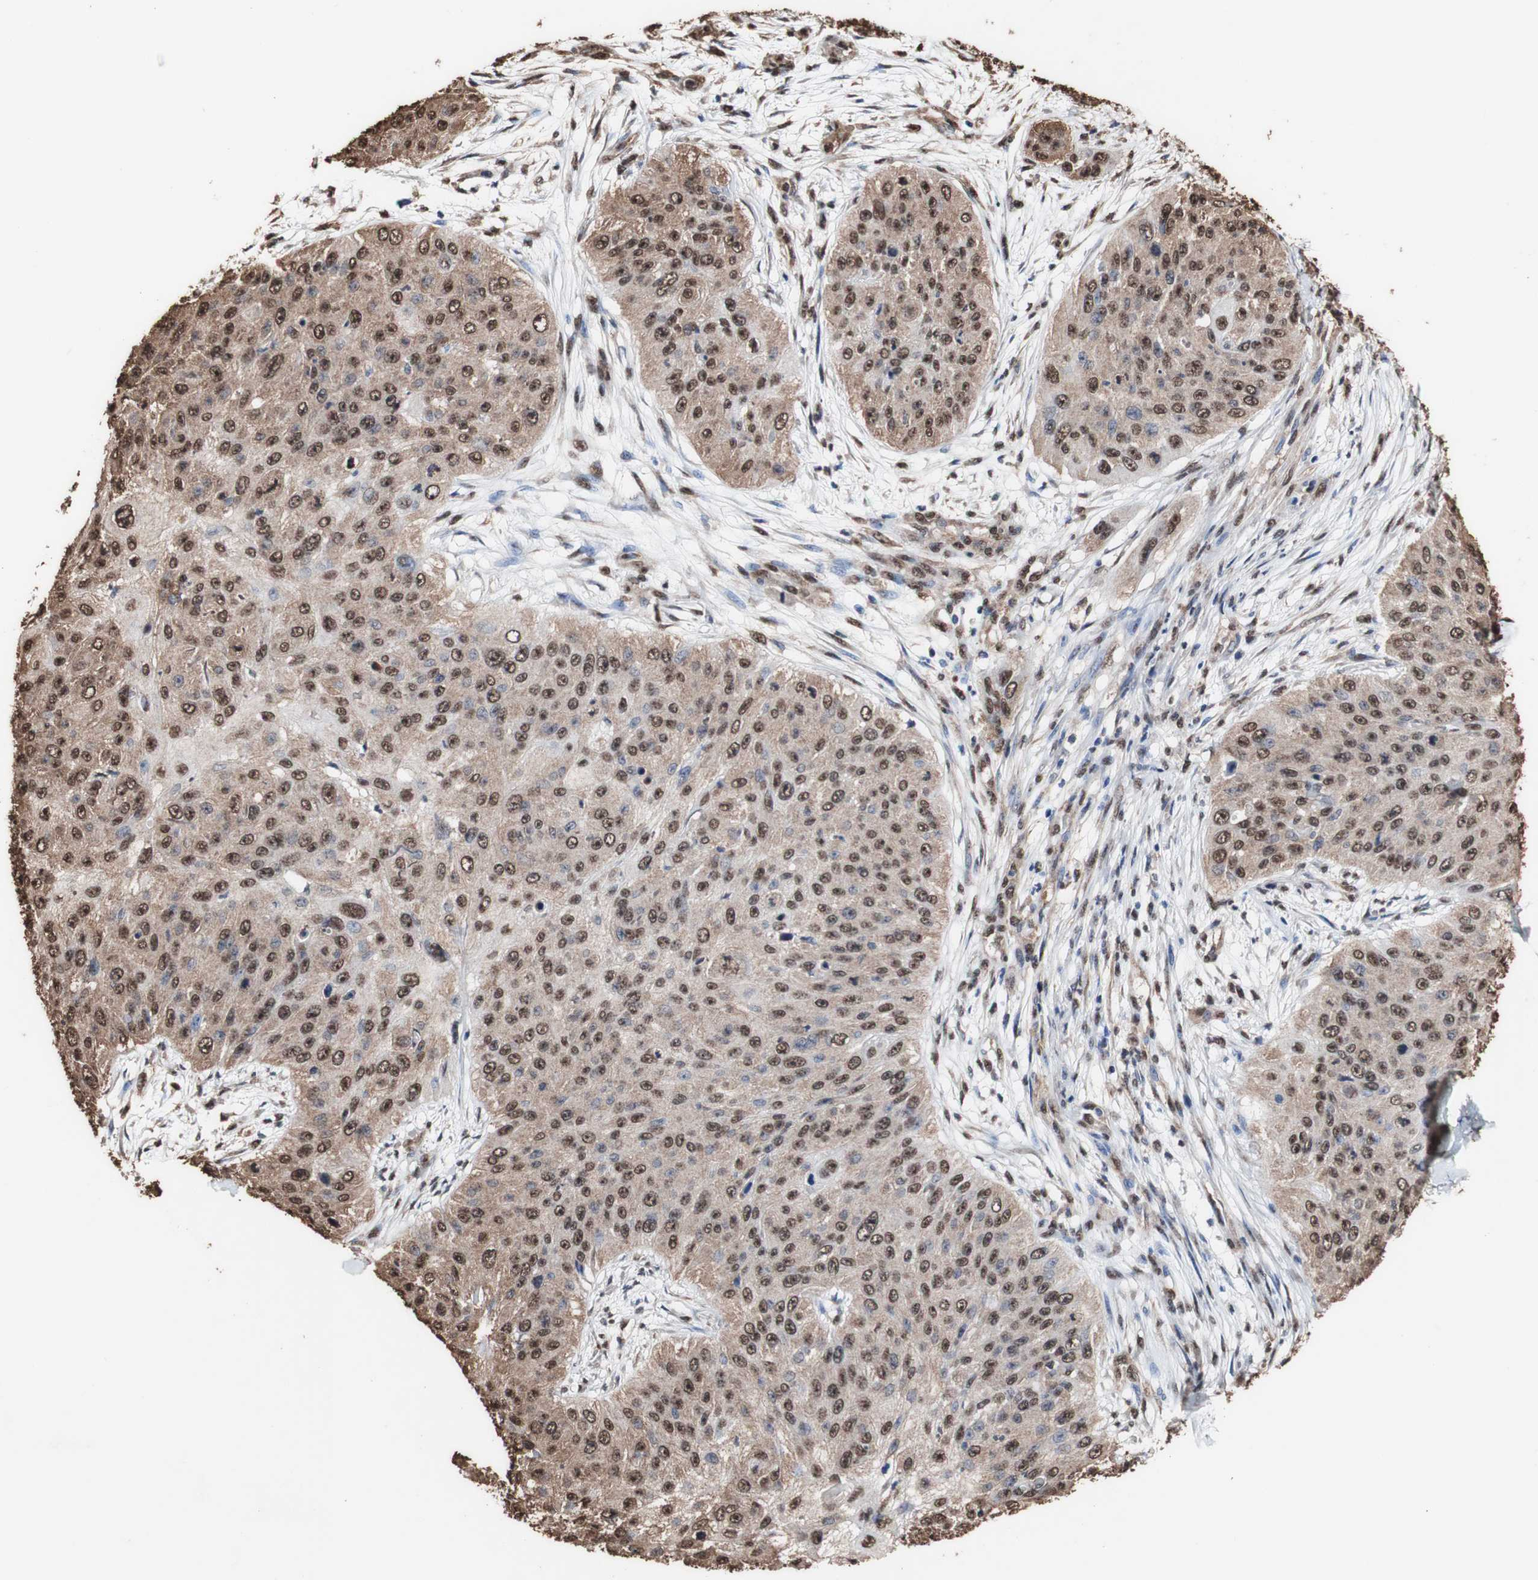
{"staining": {"intensity": "strong", "quantity": ">75%", "location": "cytoplasmic/membranous,nuclear"}, "tissue": "skin cancer", "cell_type": "Tumor cells", "image_type": "cancer", "snomed": [{"axis": "morphology", "description": "Squamous cell carcinoma, NOS"}, {"axis": "topography", "description": "Skin"}], "caption": "Protein staining of skin squamous cell carcinoma tissue shows strong cytoplasmic/membranous and nuclear expression in approximately >75% of tumor cells. (DAB (3,3'-diaminobenzidine) = brown stain, brightfield microscopy at high magnification).", "gene": "PIDD1", "patient": {"sex": "female", "age": 80}}